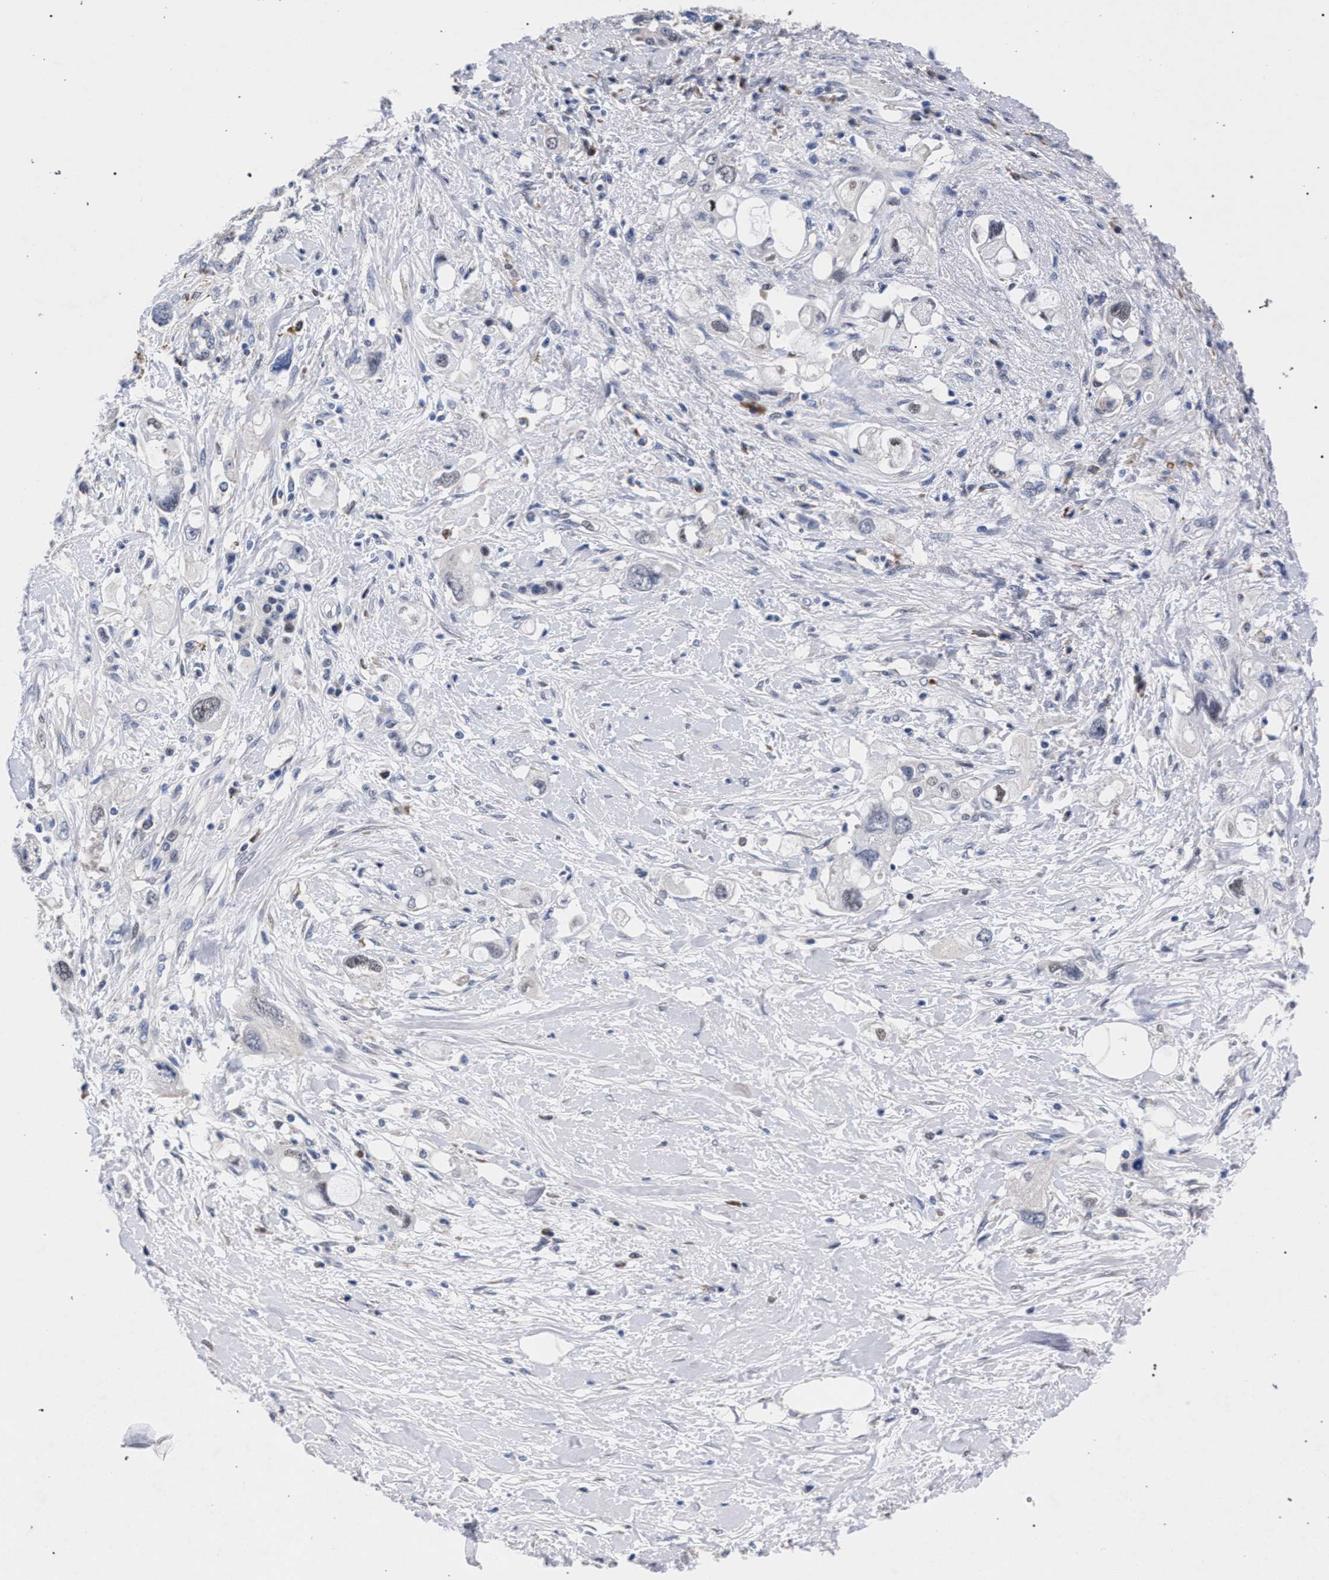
{"staining": {"intensity": "negative", "quantity": "none", "location": "none"}, "tissue": "pancreatic cancer", "cell_type": "Tumor cells", "image_type": "cancer", "snomed": [{"axis": "morphology", "description": "Adenocarcinoma, NOS"}, {"axis": "topography", "description": "Pancreas"}], "caption": "Human pancreatic cancer (adenocarcinoma) stained for a protein using immunohistochemistry (IHC) displays no expression in tumor cells.", "gene": "ZNF462", "patient": {"sex": "female", "age": 56}}